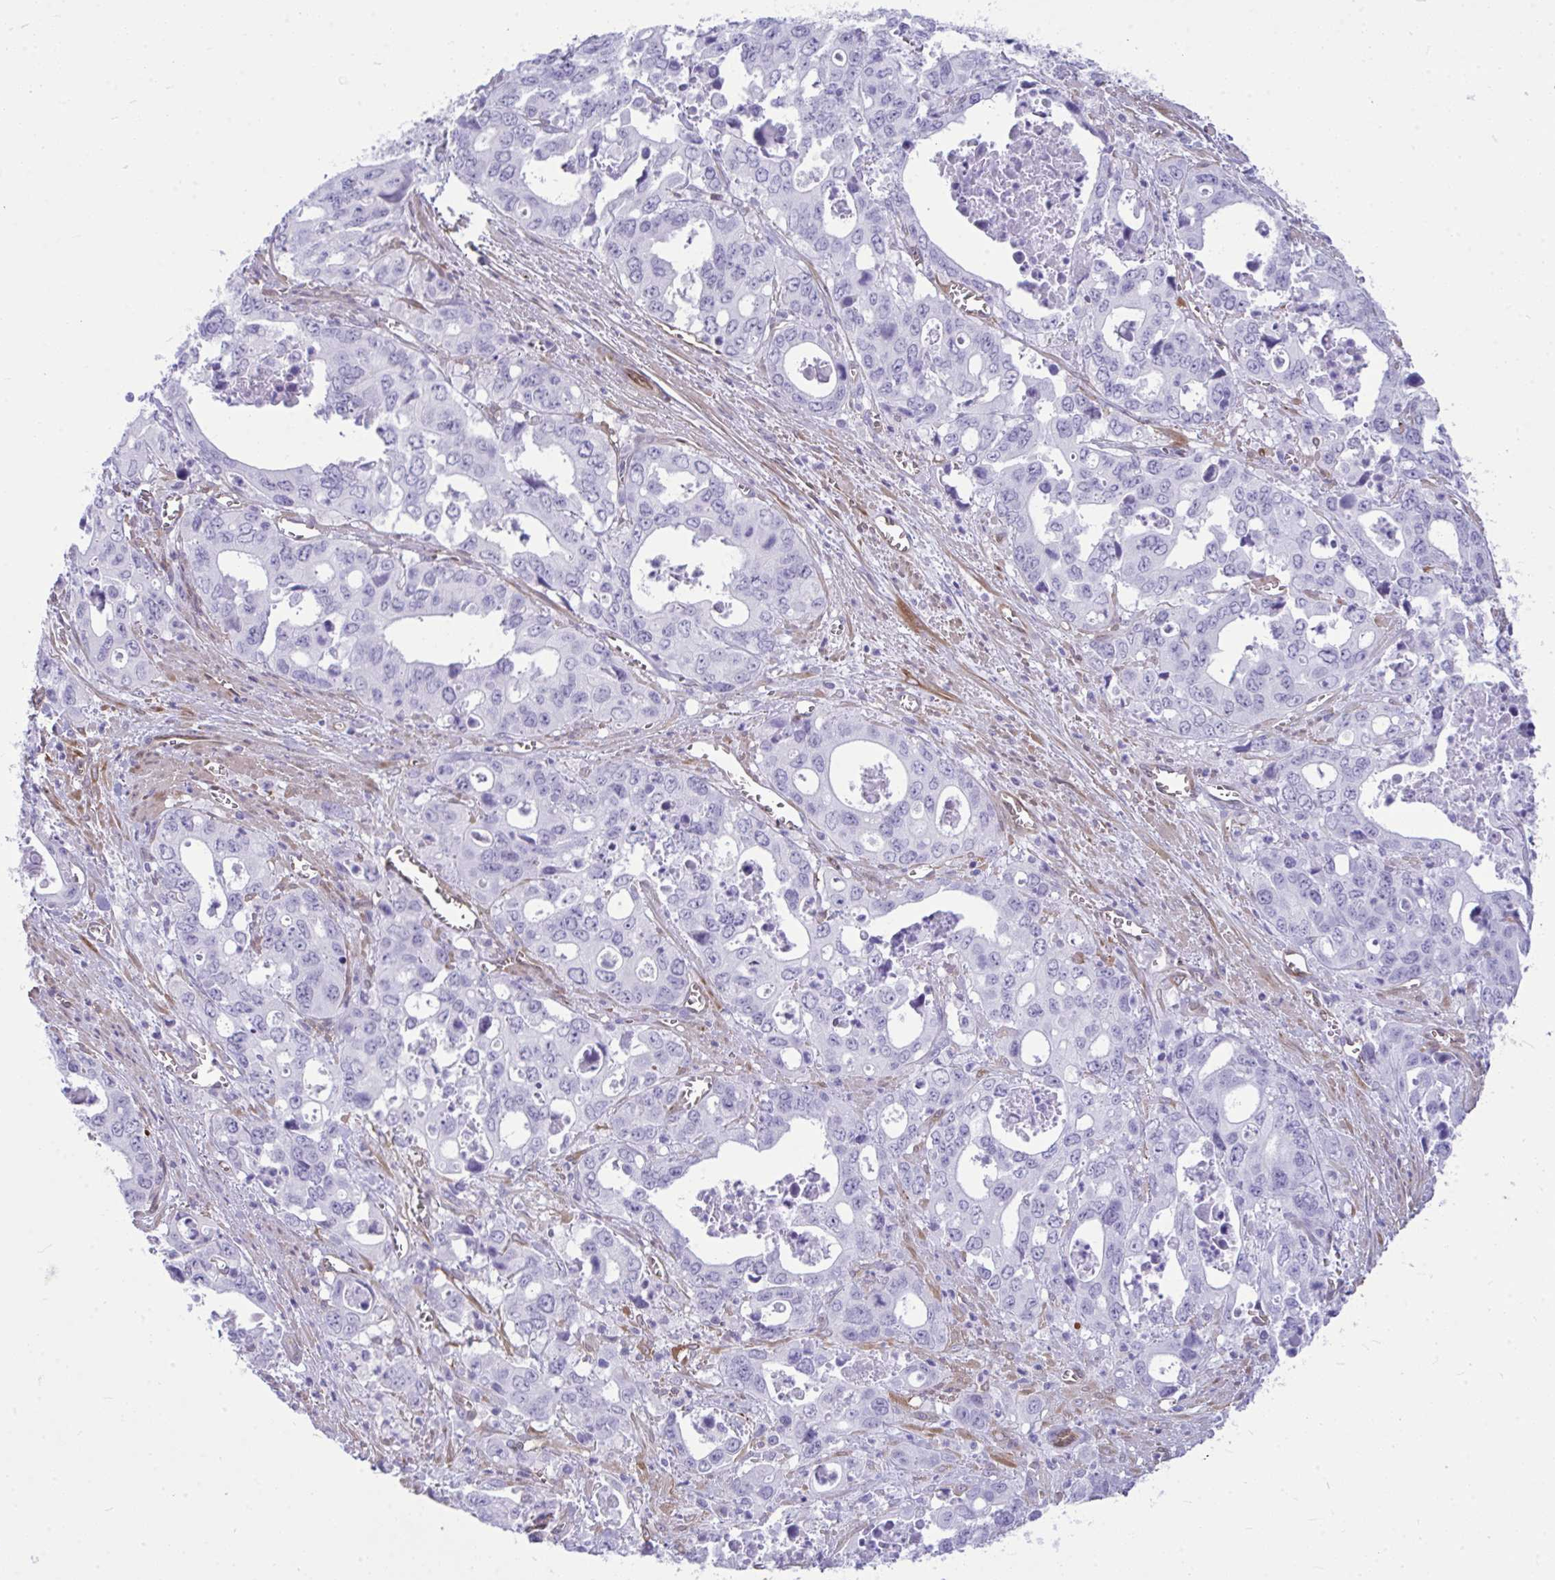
{"staining": {"intensity": "negative", "quantity": "none", "location": "none"}, "tissue": "stomach cancer", "cell_type": "Tumor cells", "image_type": "cancer", "snomed": [{"axis": "morphology", "description": "Adenocarcinoma, NOS"}, {"axis": "topography", "description": "Stomach, upper"}], "caption": "This photomicrograph is of stomach cancer (adenocarcinoma) stained with IHC to label a protein in brown with the nuclei are counter-stained blue. There is no positivity in tumor cells.", "gene": "LIMS2", "patient": {"sex": "male", "age": 74}}